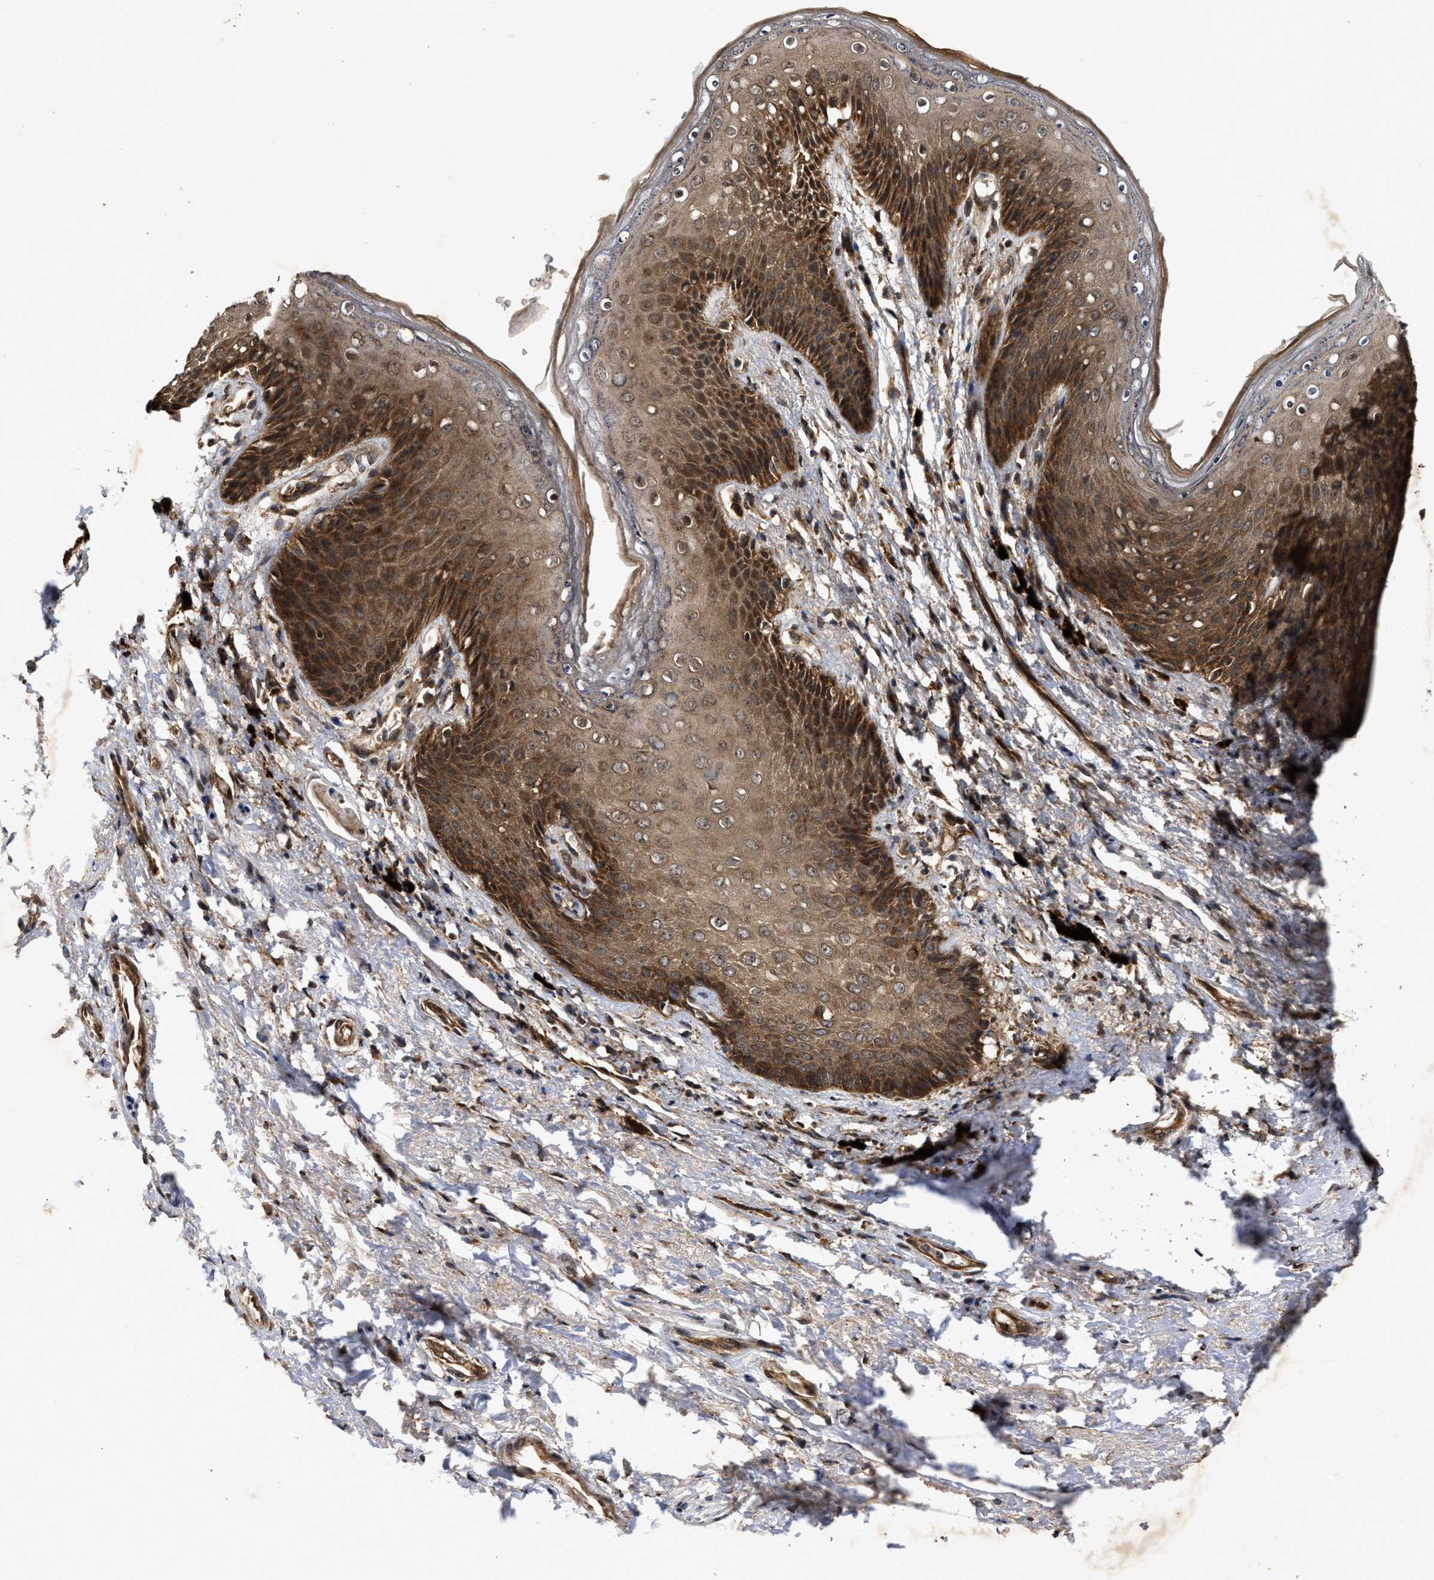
{"staining": {"intensity": "moderate", "quantity": ">75%", "location": "cytoplasmic/membranous"}, "tissue": "skin", "cell_type": "Epidermal cells", "image_type": "normal", "snomed": [{"axis": "morphology", "description": "Normal tissue, NOS"}, {"axis": "topography", "description": "Anal"}], "caption": "Protein staining reveals moderate cytoplasmic/membranous staining in approximately >75% of epidermal cells in benign skin. (IHC, brightfield microscopy, high magnification).", "gene": "CFLAR", "patient": {"sex": "female", "age": 46}}